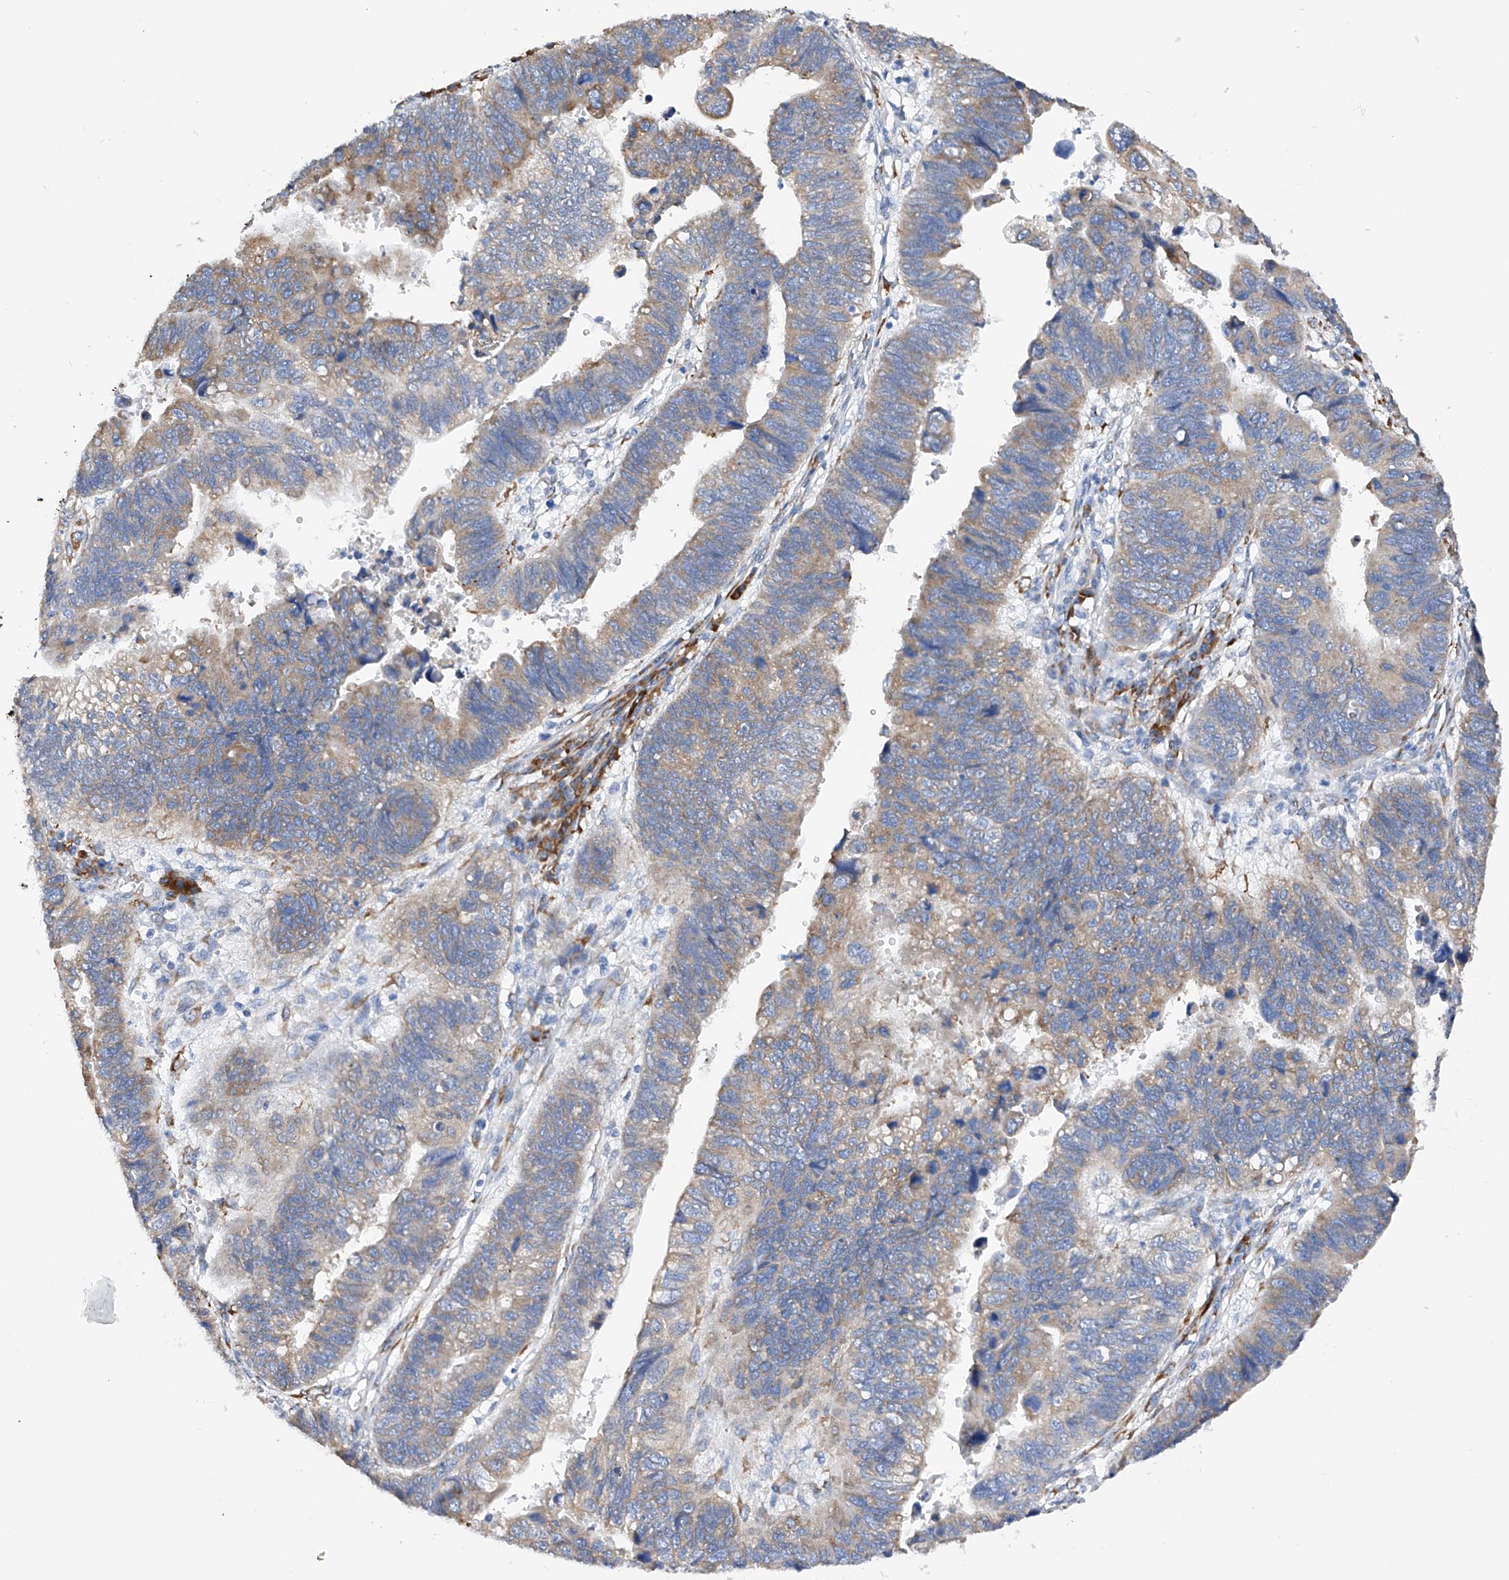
{"staining": {"intensity": "weak", "quantity": "25%-75%", "location": "cytoplasmic/membranous"}, "tissue": "stomach cancer", "cell_type": "Tumor cells", "image_type": "cancer", "snomed": [{"axis": "morphology", "description": "Adenocarcinoma, NOS"}, {"axis": "topography", "description": "Stomach"}], "caption": "IHC histopathology image of human stomach cancer stained for a protein (brown), which reveals low levels of weak cytoplasmic/membranous positivity in approximately 25%-75% of tumor cells.", "gene": "PDIA5", "patient": {"sex": "male", "age": 59}}